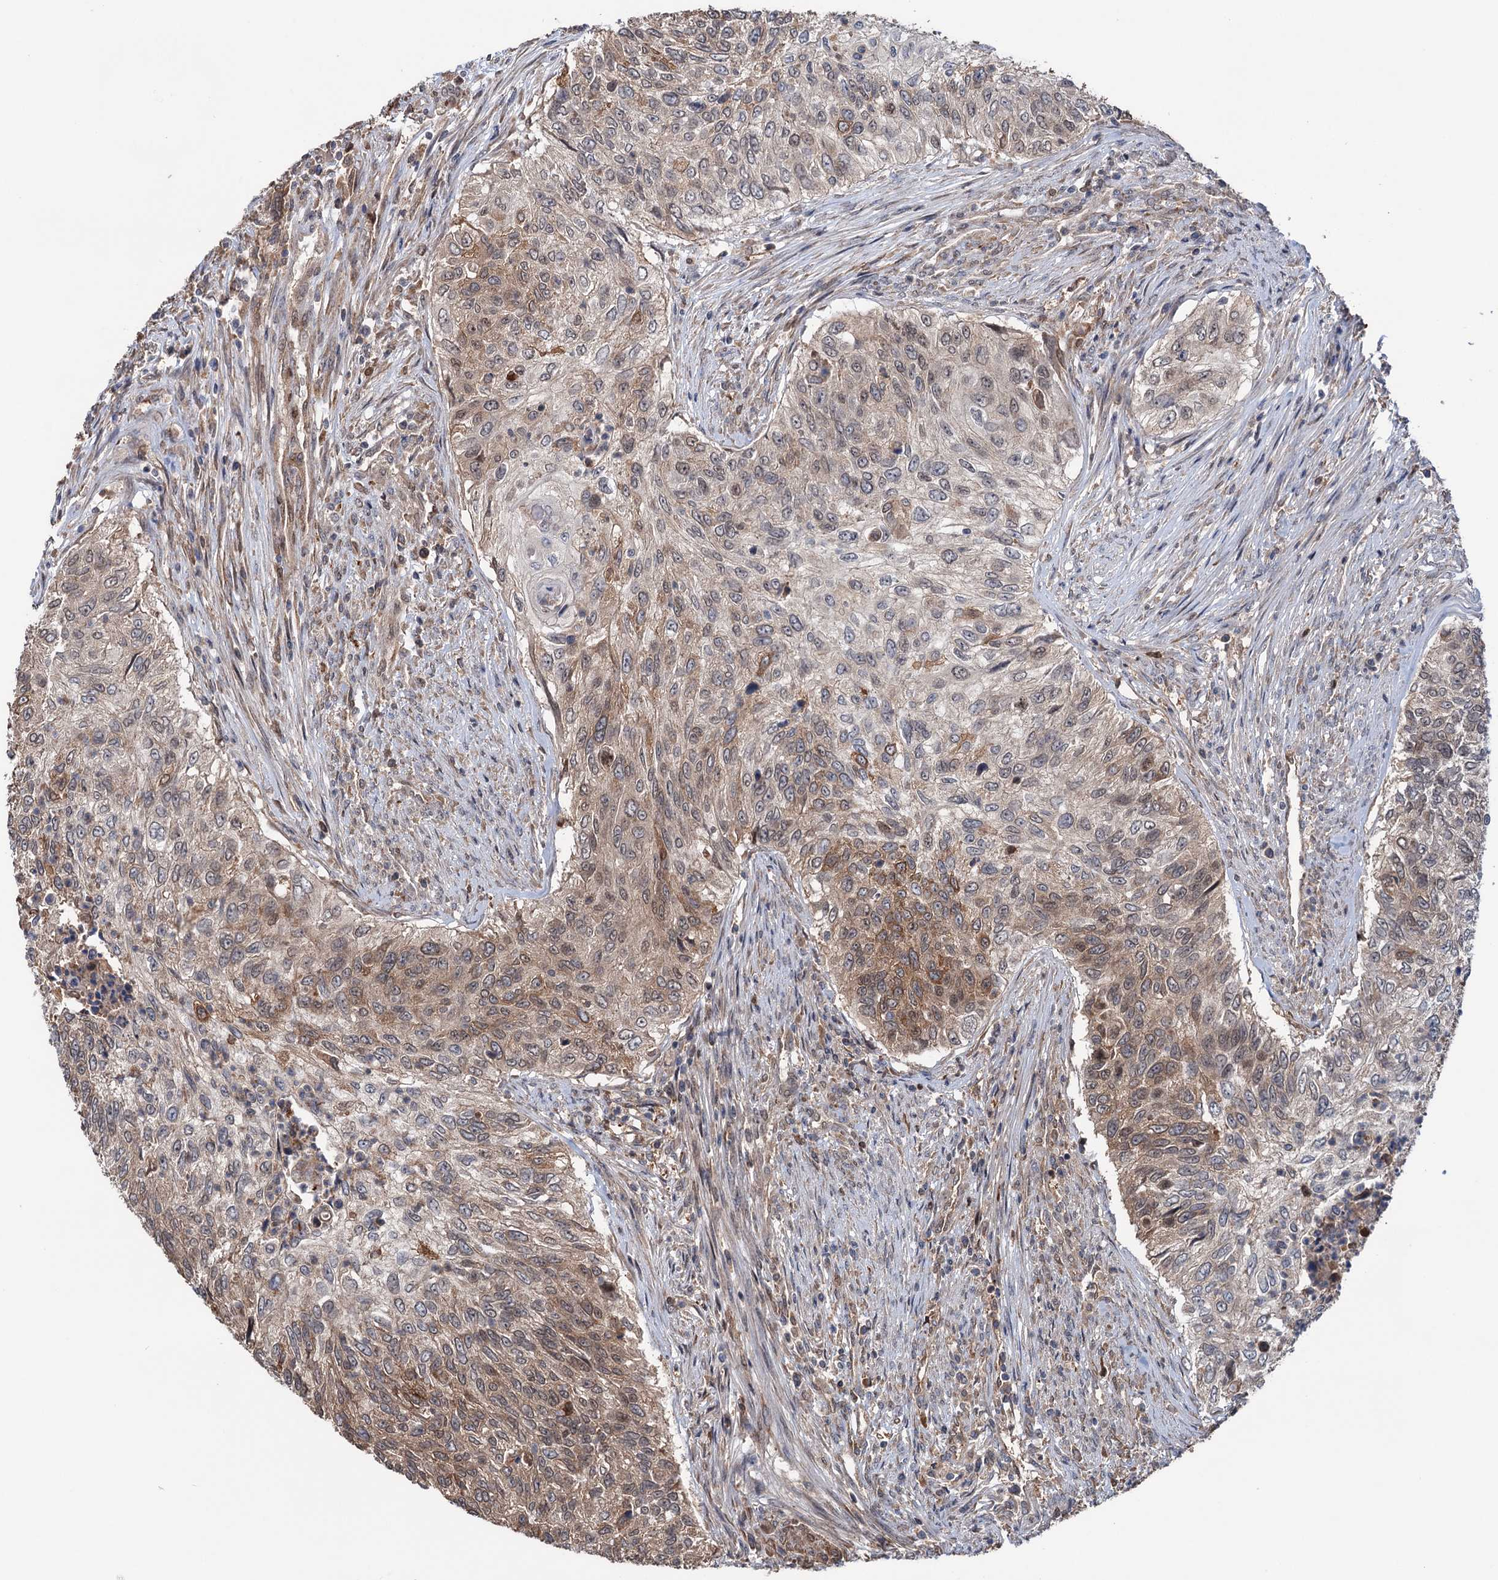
{"staining": {"intensity": "moderate", "quantity": "25%-75%", "location": "cytoplasmic/membranous"}, "tissue": "urothelial cancer", "cell_type": "Tumor cells", "image_type": "cancer", "snomed": [{"axis": "morphology", "description": "Urothelial carcinoma, High grade"}, {"axis": "topography", "description": "Urinary bladder"}], "caption": "Immunohistochemical staining of human high-grade urothelial carcinoma displays medium levels of moderate cytoplasmic/membranous staining in approximately 25%-75% of tumor cells. (IHC, brightfield microscopy, high magnification).", "gene": "NCAPD2", "patient": {"sex": "female", "age": 60}}